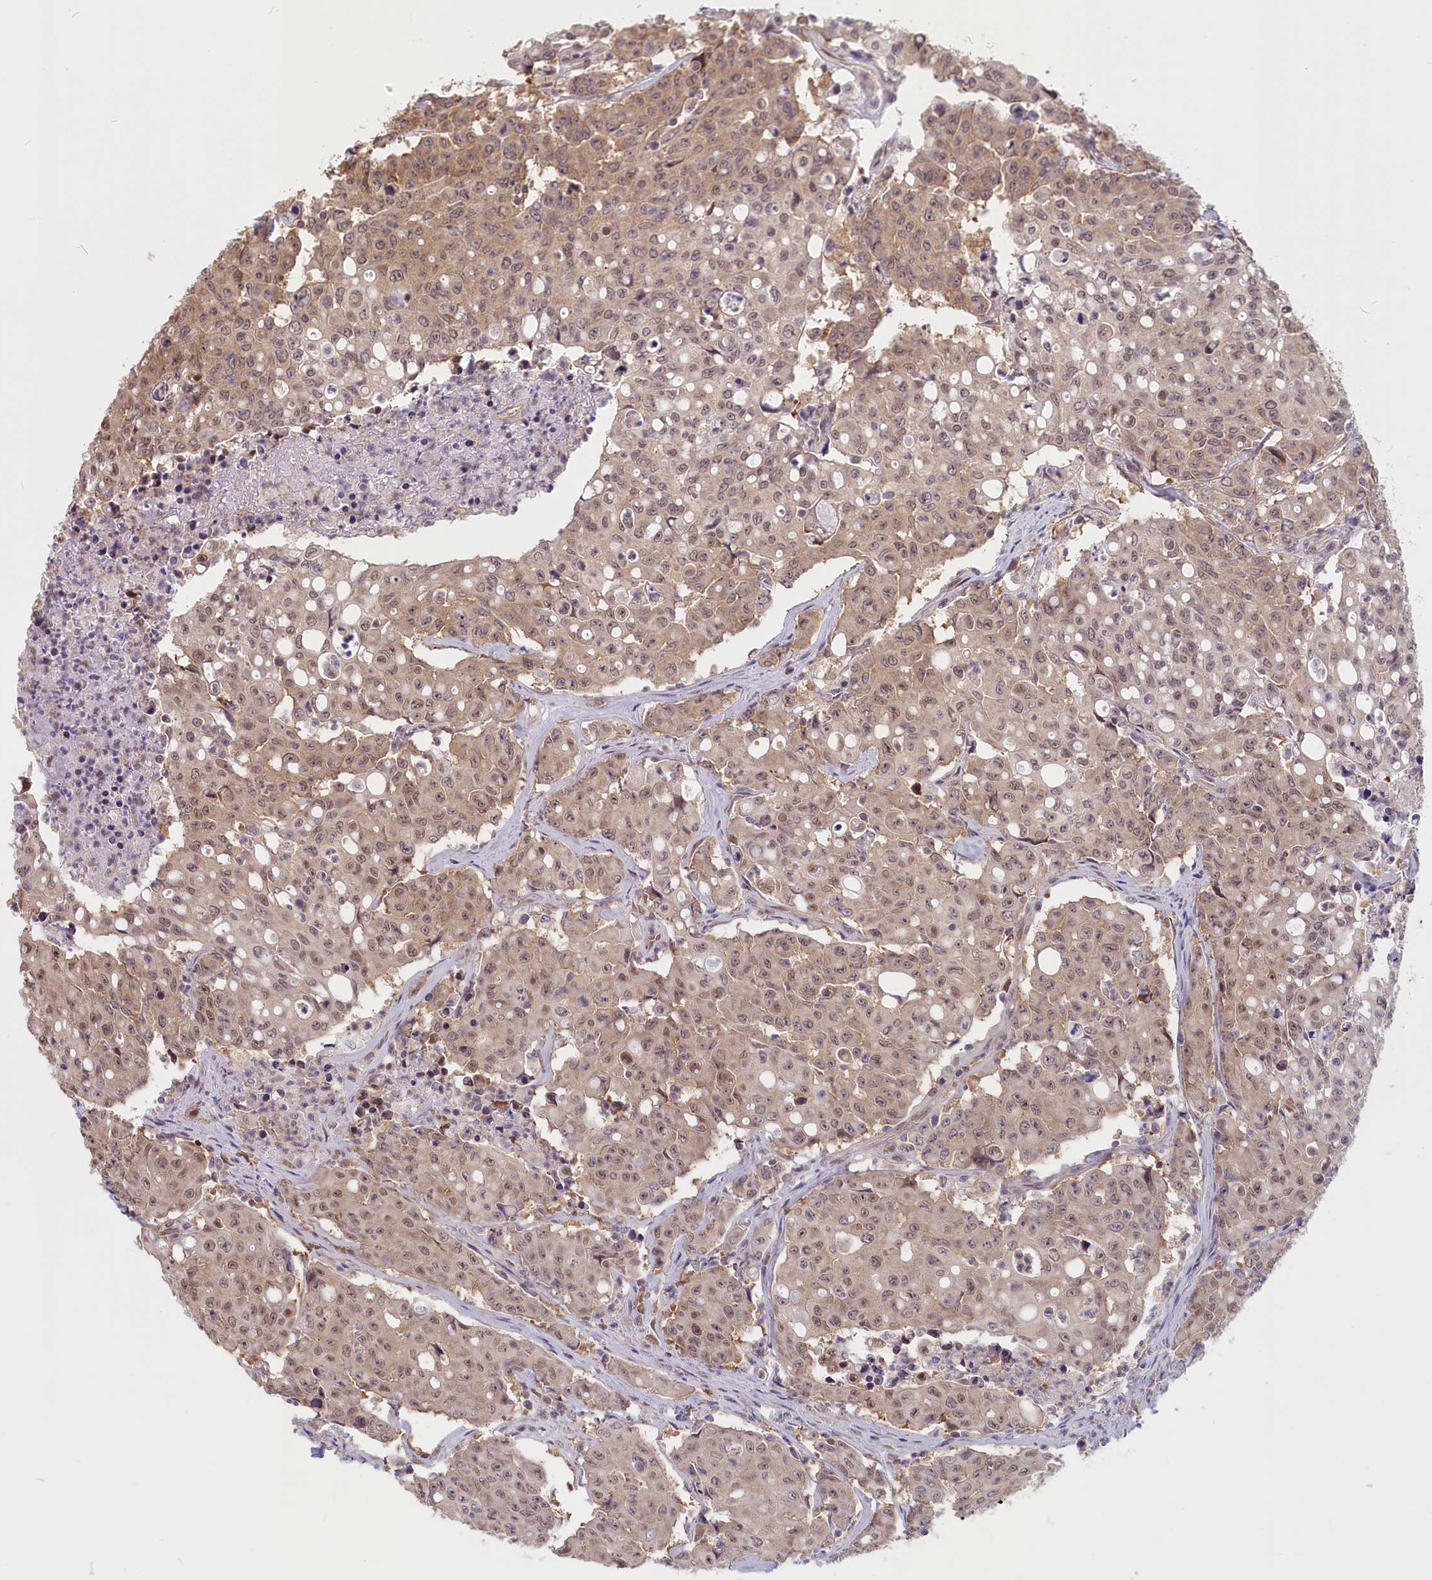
{"staining": {"intensity": "weak", "quantity": ">75%", "location": "cytoplasmic/membranous,nuclear"}, "tissue": "colorectal cancer", "cell_type": "Tumor cells", "image_type": "cancer", "snomed": [{"axis": "morphology", "description": "Adenocarcinoma, NOS"}, {"axis": "topography", "description": "Colon"}], "caption": "A photomicrograph of human adenocarcinoma (colorectal) stained for a protein displays weak cytoplasmic/membranous and nuclear brown staining in tumor cells.", "gene": "C19orf44", "patient": {"sex": "male", "age": 51}}